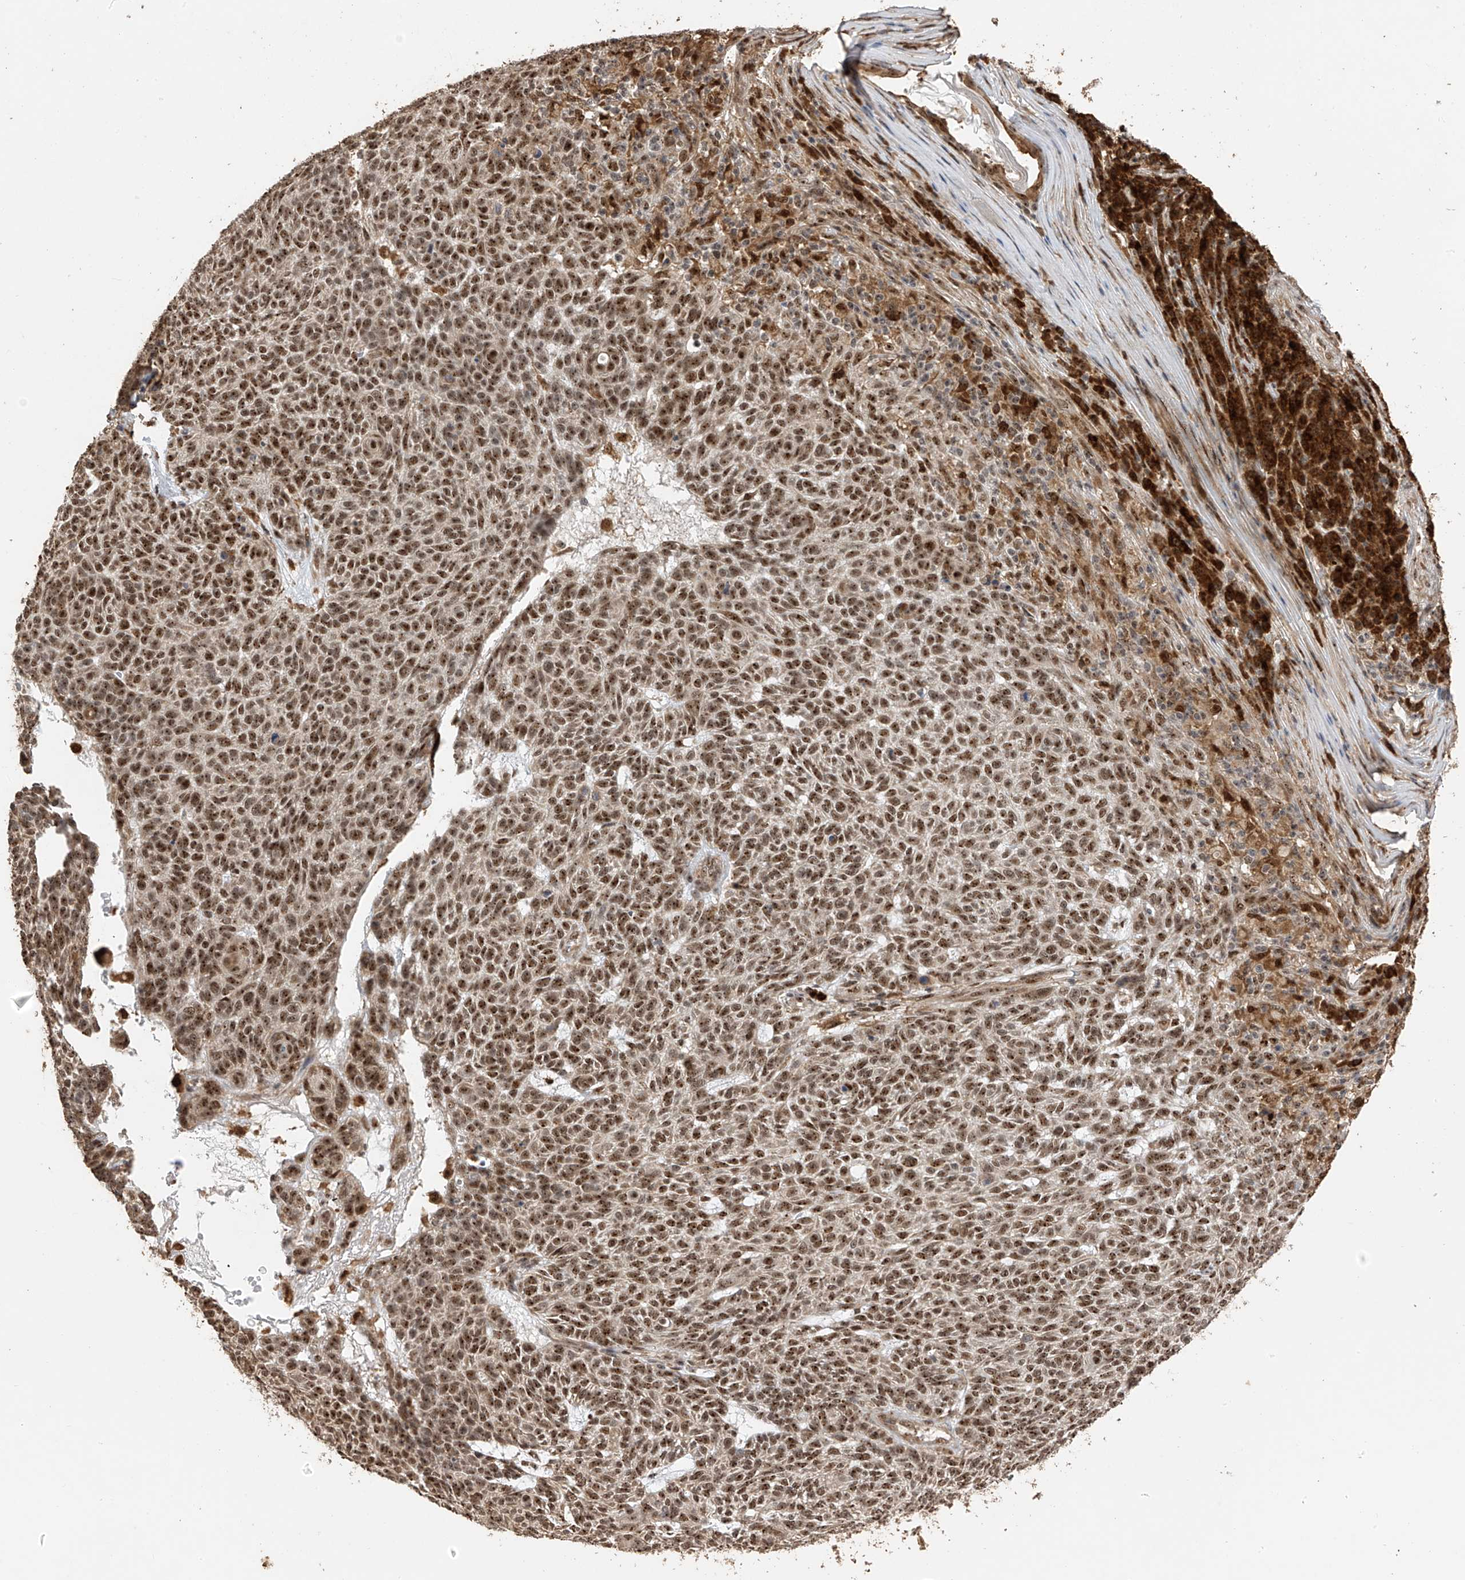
{"staining": {"intensity": "moderate", "quantity": ">75%", "location": "nuclear"}, "tissue": "skin cancer", "cell_type": "Tumor cells", "image_type": "cancer", "snomed": [{"axis": "morphology", "description": "Squamous cell carcinoma, NOS"}, {"axis": "topography", "description": "Skin"}], "caption": "Skin cancer (squamous cell carcinoma) stained for a protein demonstrates moderate nuclear positivity in tumor cells.", "gene": "ERLEC1", "patient": {"sex": "female", "age": 90}}